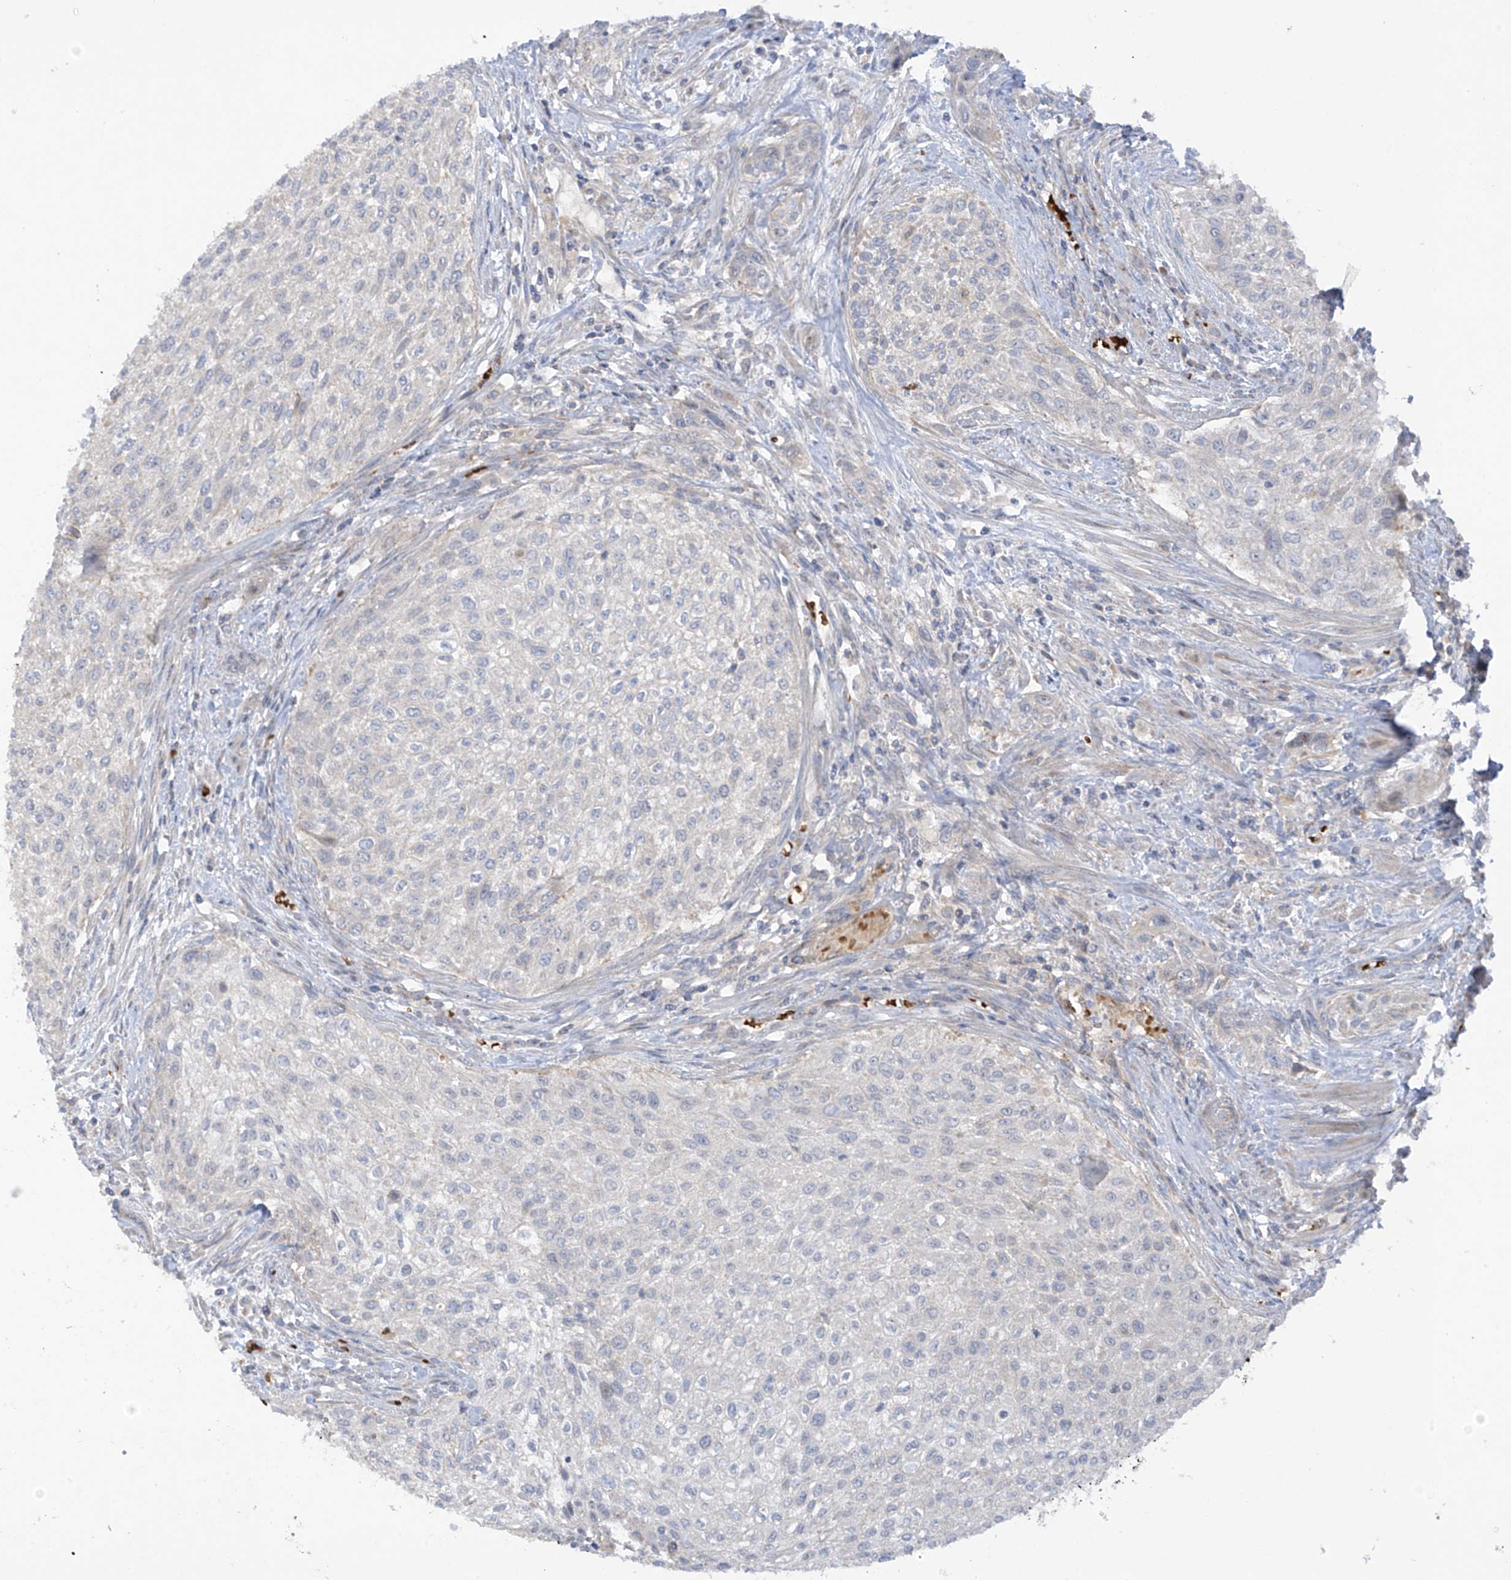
{"staining": {"intensity": "negative", "quantity": "none", "location": "none"}, "tissue": "urothelial cancer", "cell_type": "Tumor cells", "image_type": "cancer", "snomed": [{"axis": "morphology", "description": "Urothelial carcinoma, High grade"}, {"axis": "topography", "description": "Urinary bladder"}], "caption": "Tumor cells show no significant protein staining in urothelial carcinoma (high-grade).", "gene": "METTL18", "patient": {"sex": "male", "age": 35}}